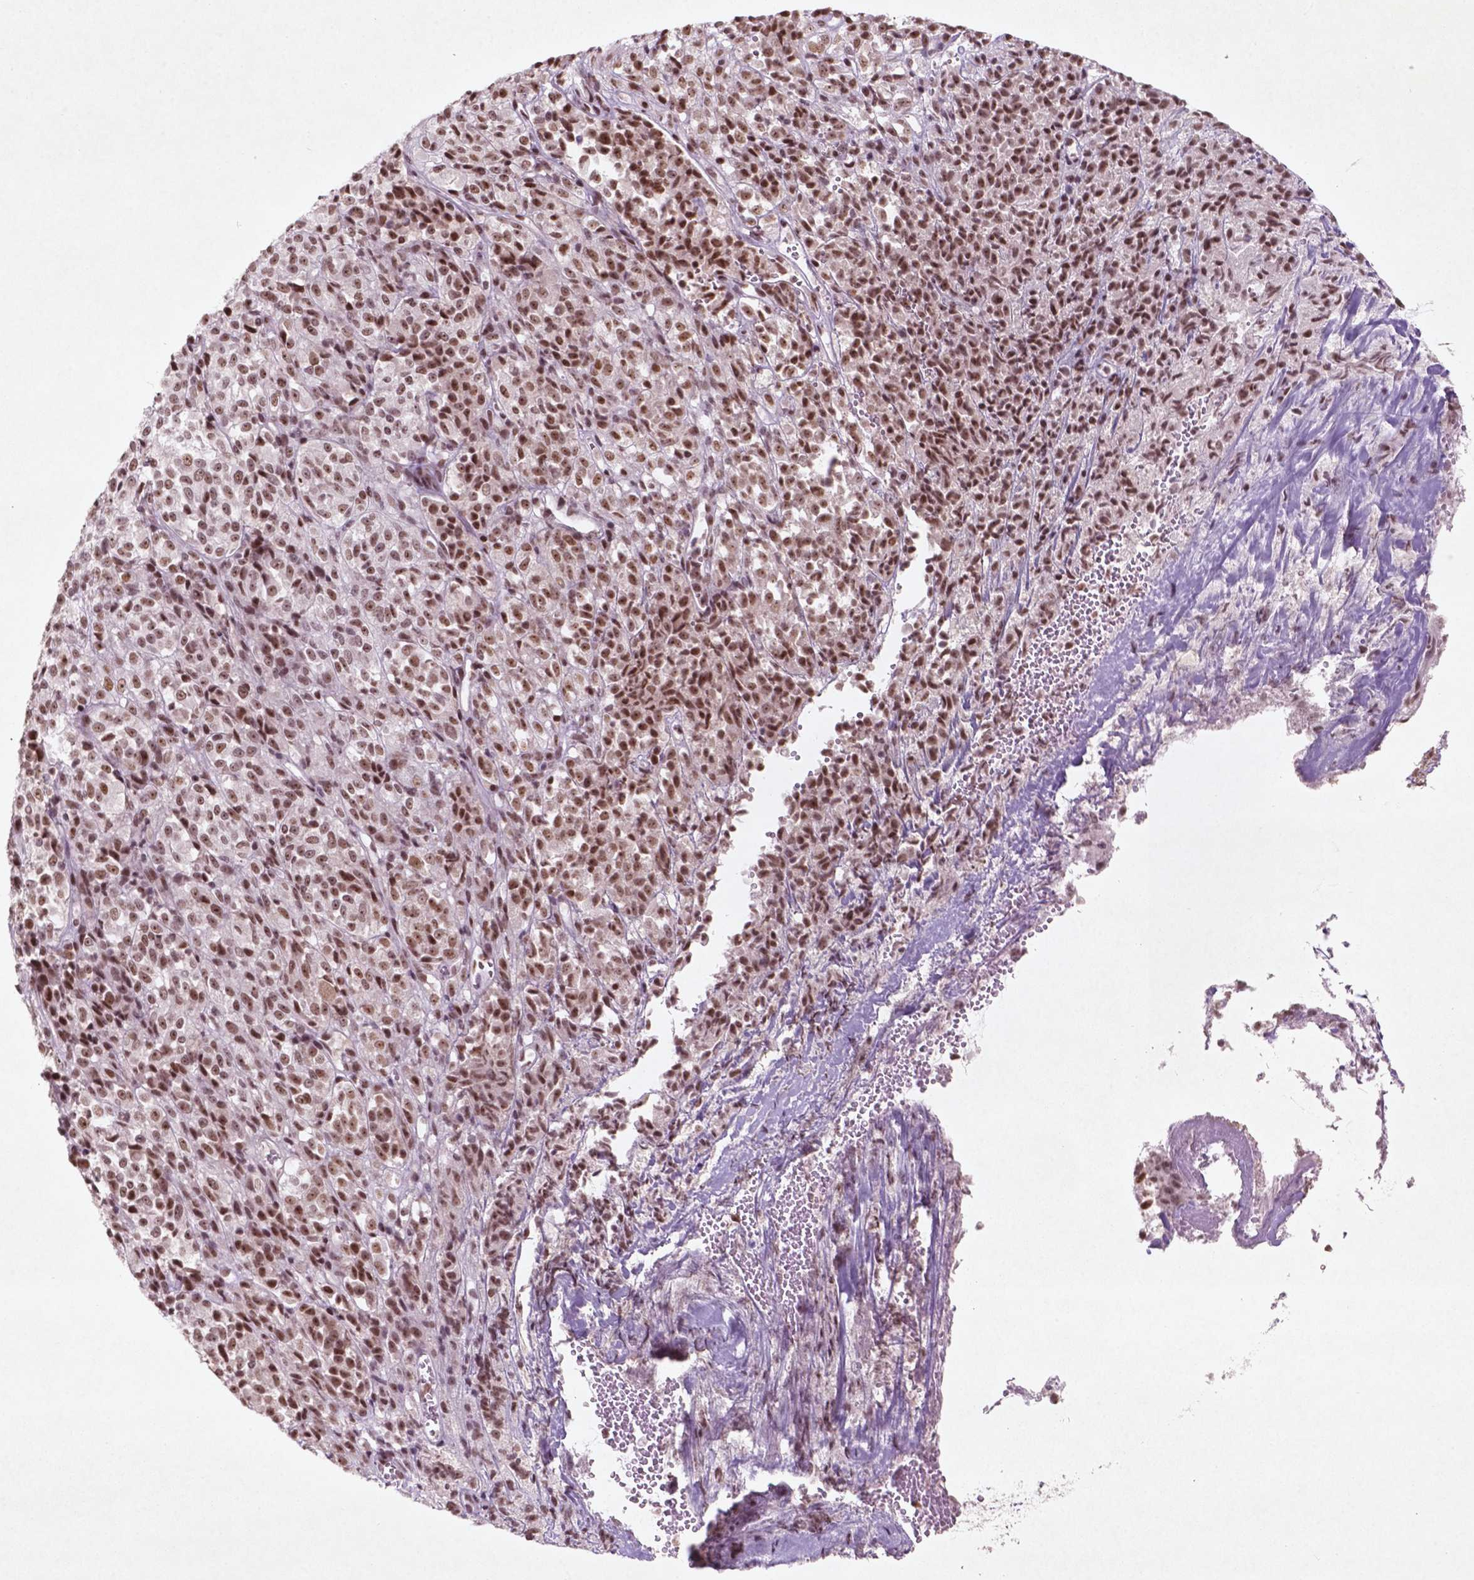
{"staining": {"intensity": "moderate", "quantity": ">75%", "location": "nuclear"}, "tissue": "melanoma", "cell_type": "Tumor cells", "image_type": "cancer", "snomed": [{"axis": "morphology", "description": "Malignant melanoma, Metastatic site"}, {"axis": "topography", "description": "Brain"}], "caption": "This histopathology image reveals IHC staining of malignant melanoma (metastatic site), with medium moderate nuclear positivity in approximately >75% of tumor cells.", "gene": "HMG20B", "patient": {"sex": "female", "age": 56}}